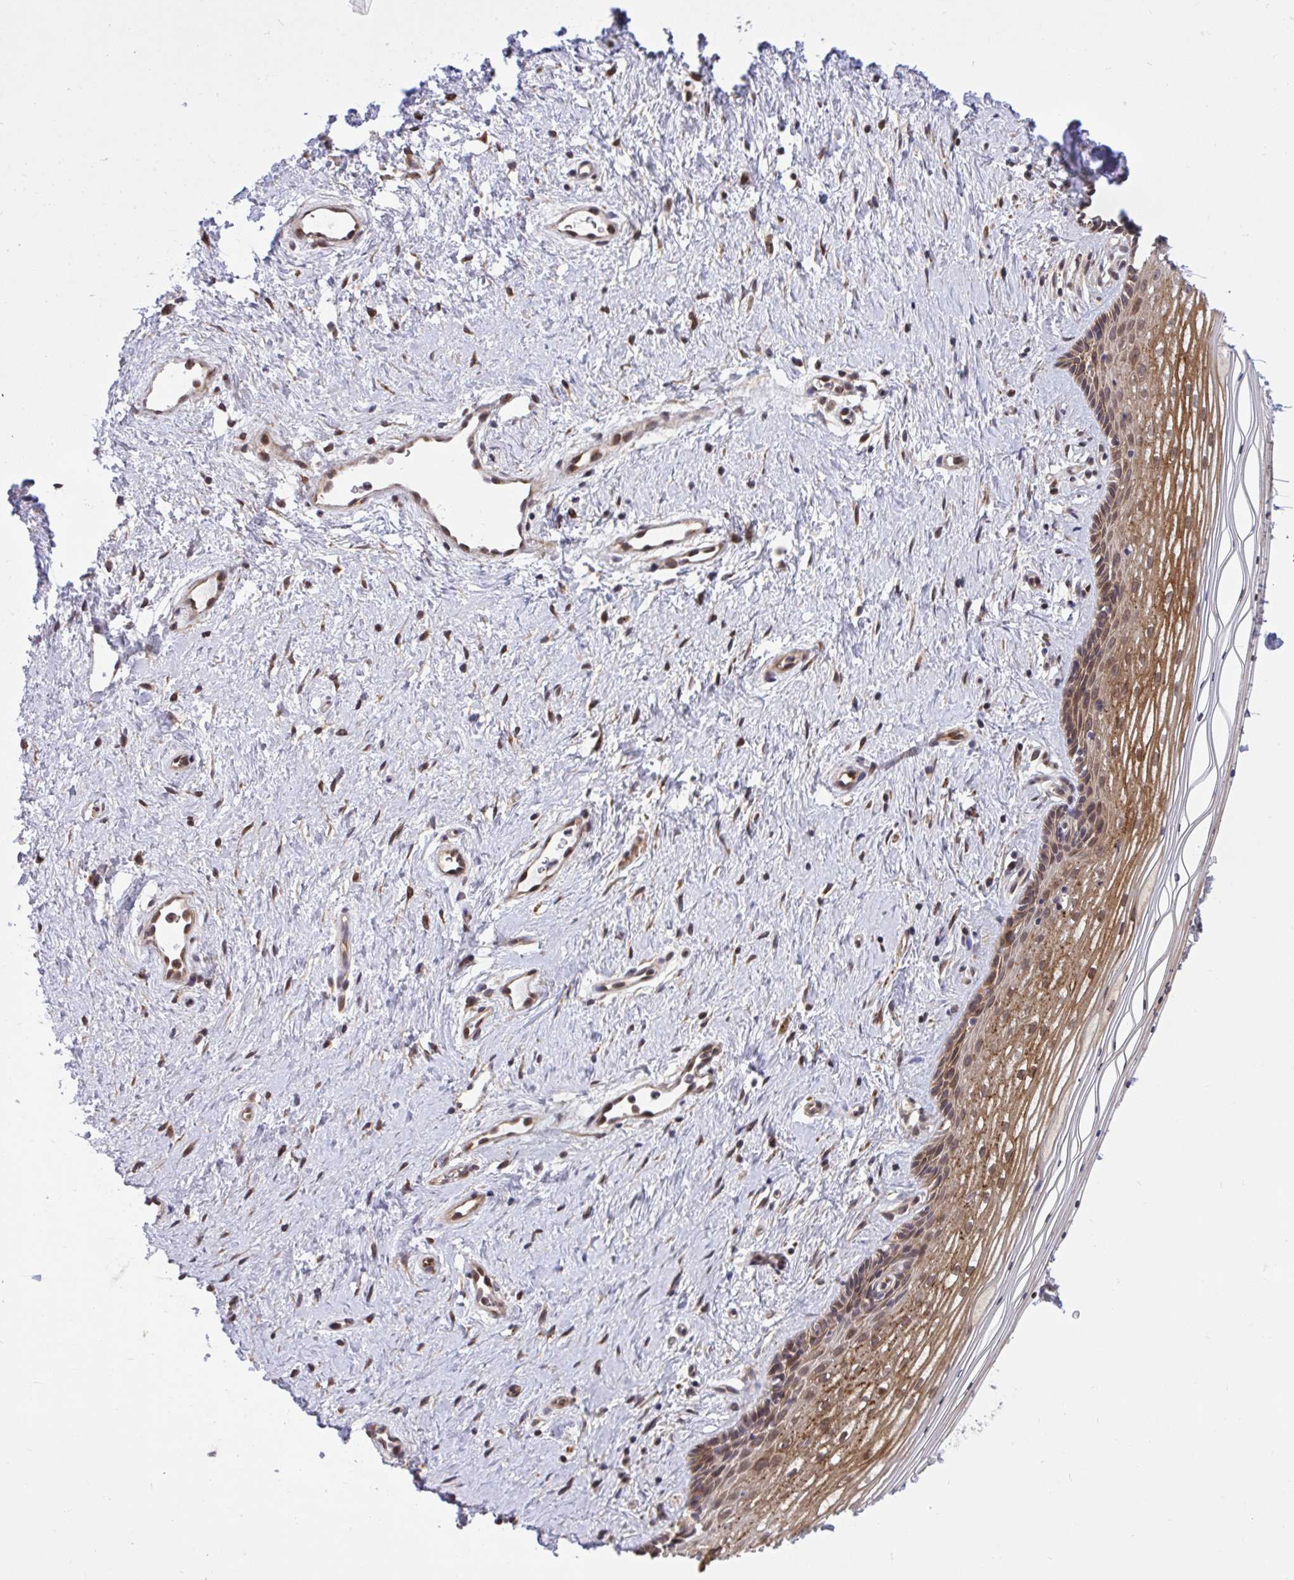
{"staining": {"intensity": "moderate", "quantity": ">75%", "location": "cytoplasmic/membranous"}, "tissue": "vagina", "cell_type": "Squamous epithelial cells", "image_type": "normal", "snomed": [{"axis": "morphology", "description": "Normal tissue, NOS"}, {"axis": "topography", "description": "Vagina"}], "caption": "The image reveals staining of benign vagina, revealing moderate cytoplasmic/membranous protein positivity (brown color) within squamous epithelial cells. The staining is performed using DAB brown chromogen to label protein expression. The nuclei are counter-stained blue using hematoxylin.", "gene": "ERI1", "patient": {"sex": "female", "age": 42}}